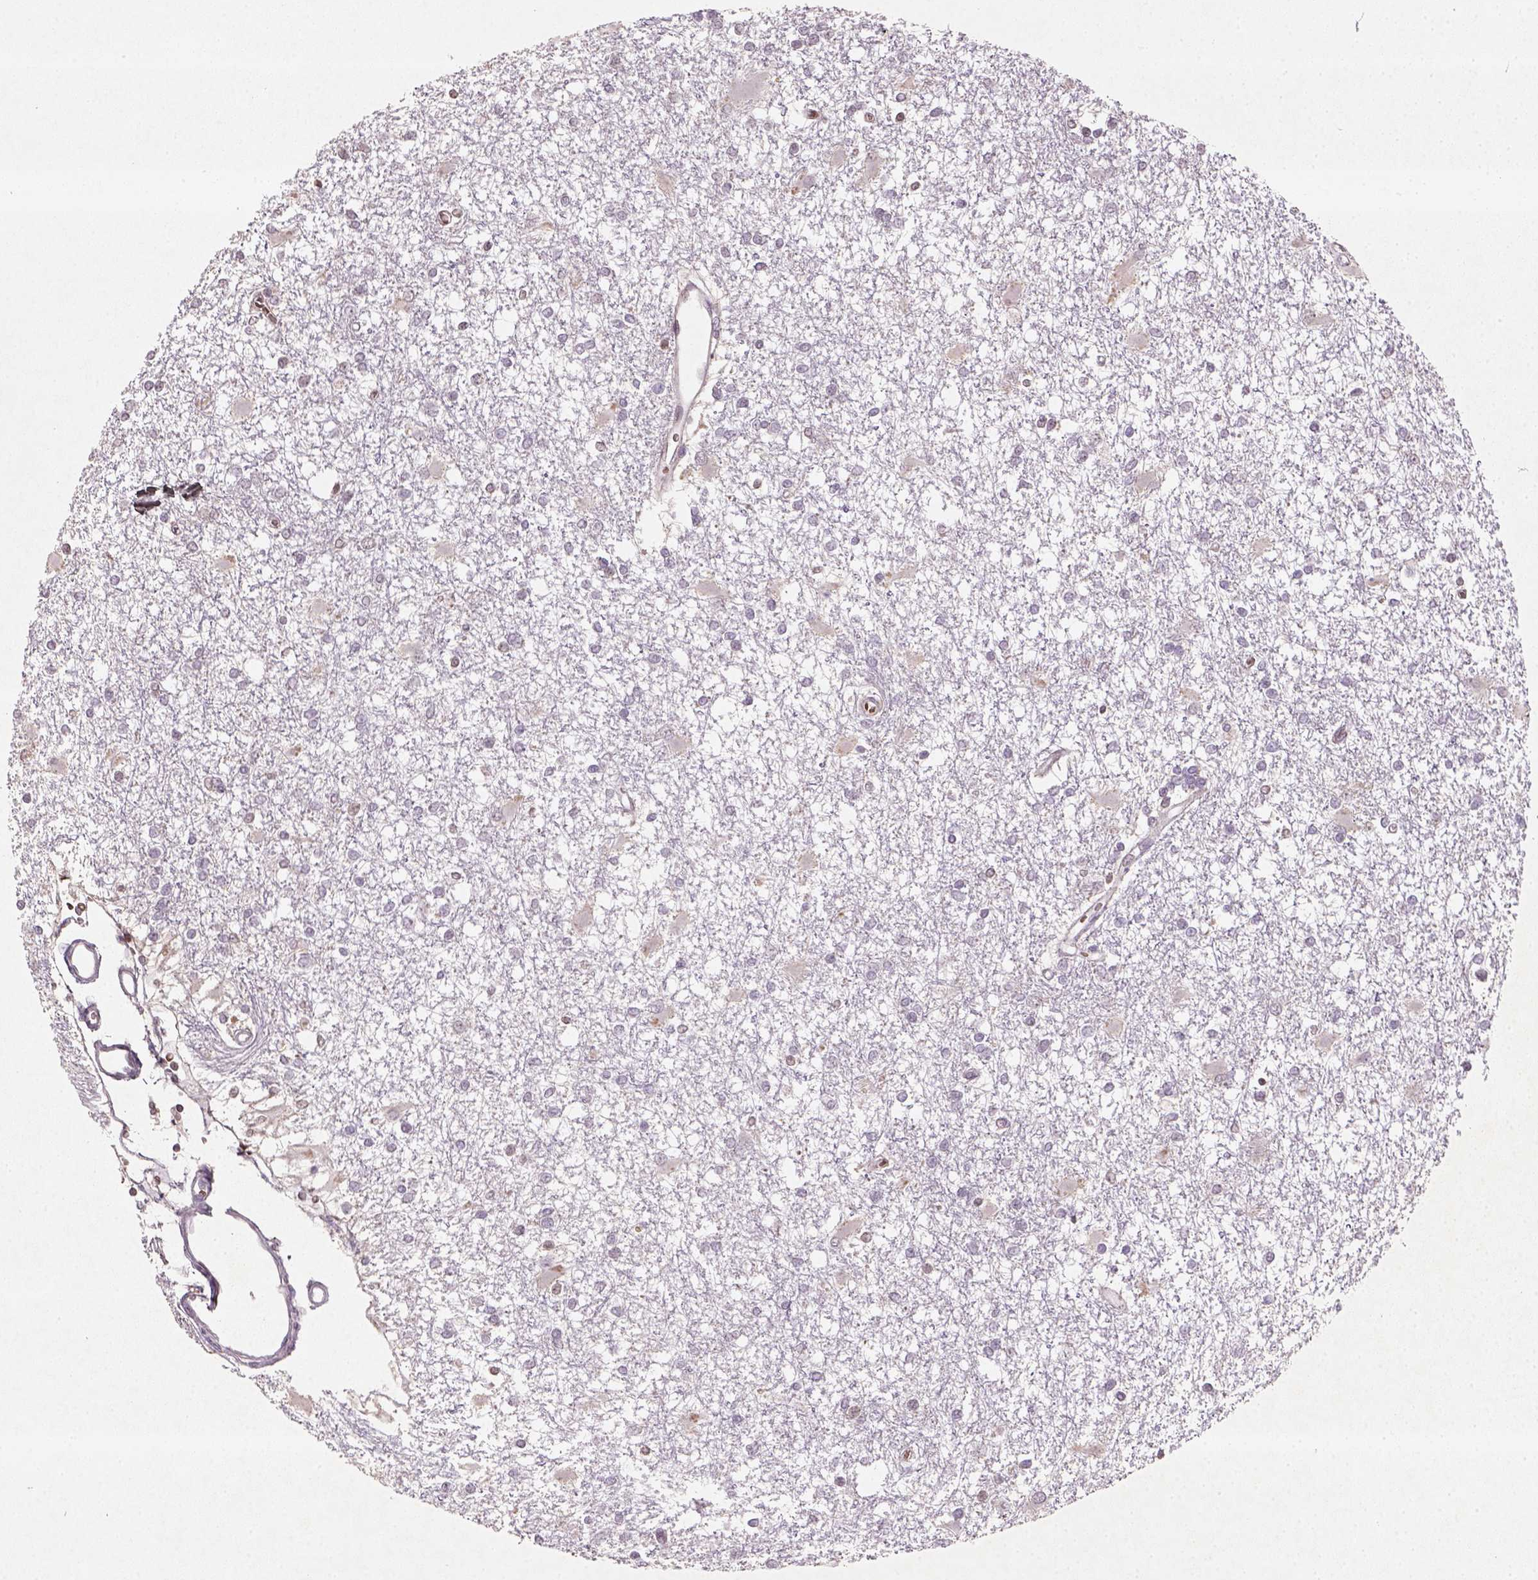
{"staining": {"intensity": "negative", "quantity": "none", "location": "none"}, "tissue": "glioma", "cell_type": "Tumor cells", "image_type": "cancer", "snomed": [{"axis": "morphology", "description": "Glioma, malignant, High grade"}, {"axis": "topography", "description": "Cerebral cortex"}], "caption": "Glioma stained for a protein using immunohistochemistry (IHC) reveals no staining tumor cells.", "gene": "NUDT3", "patient": {"sex": "male", "age": 79}}